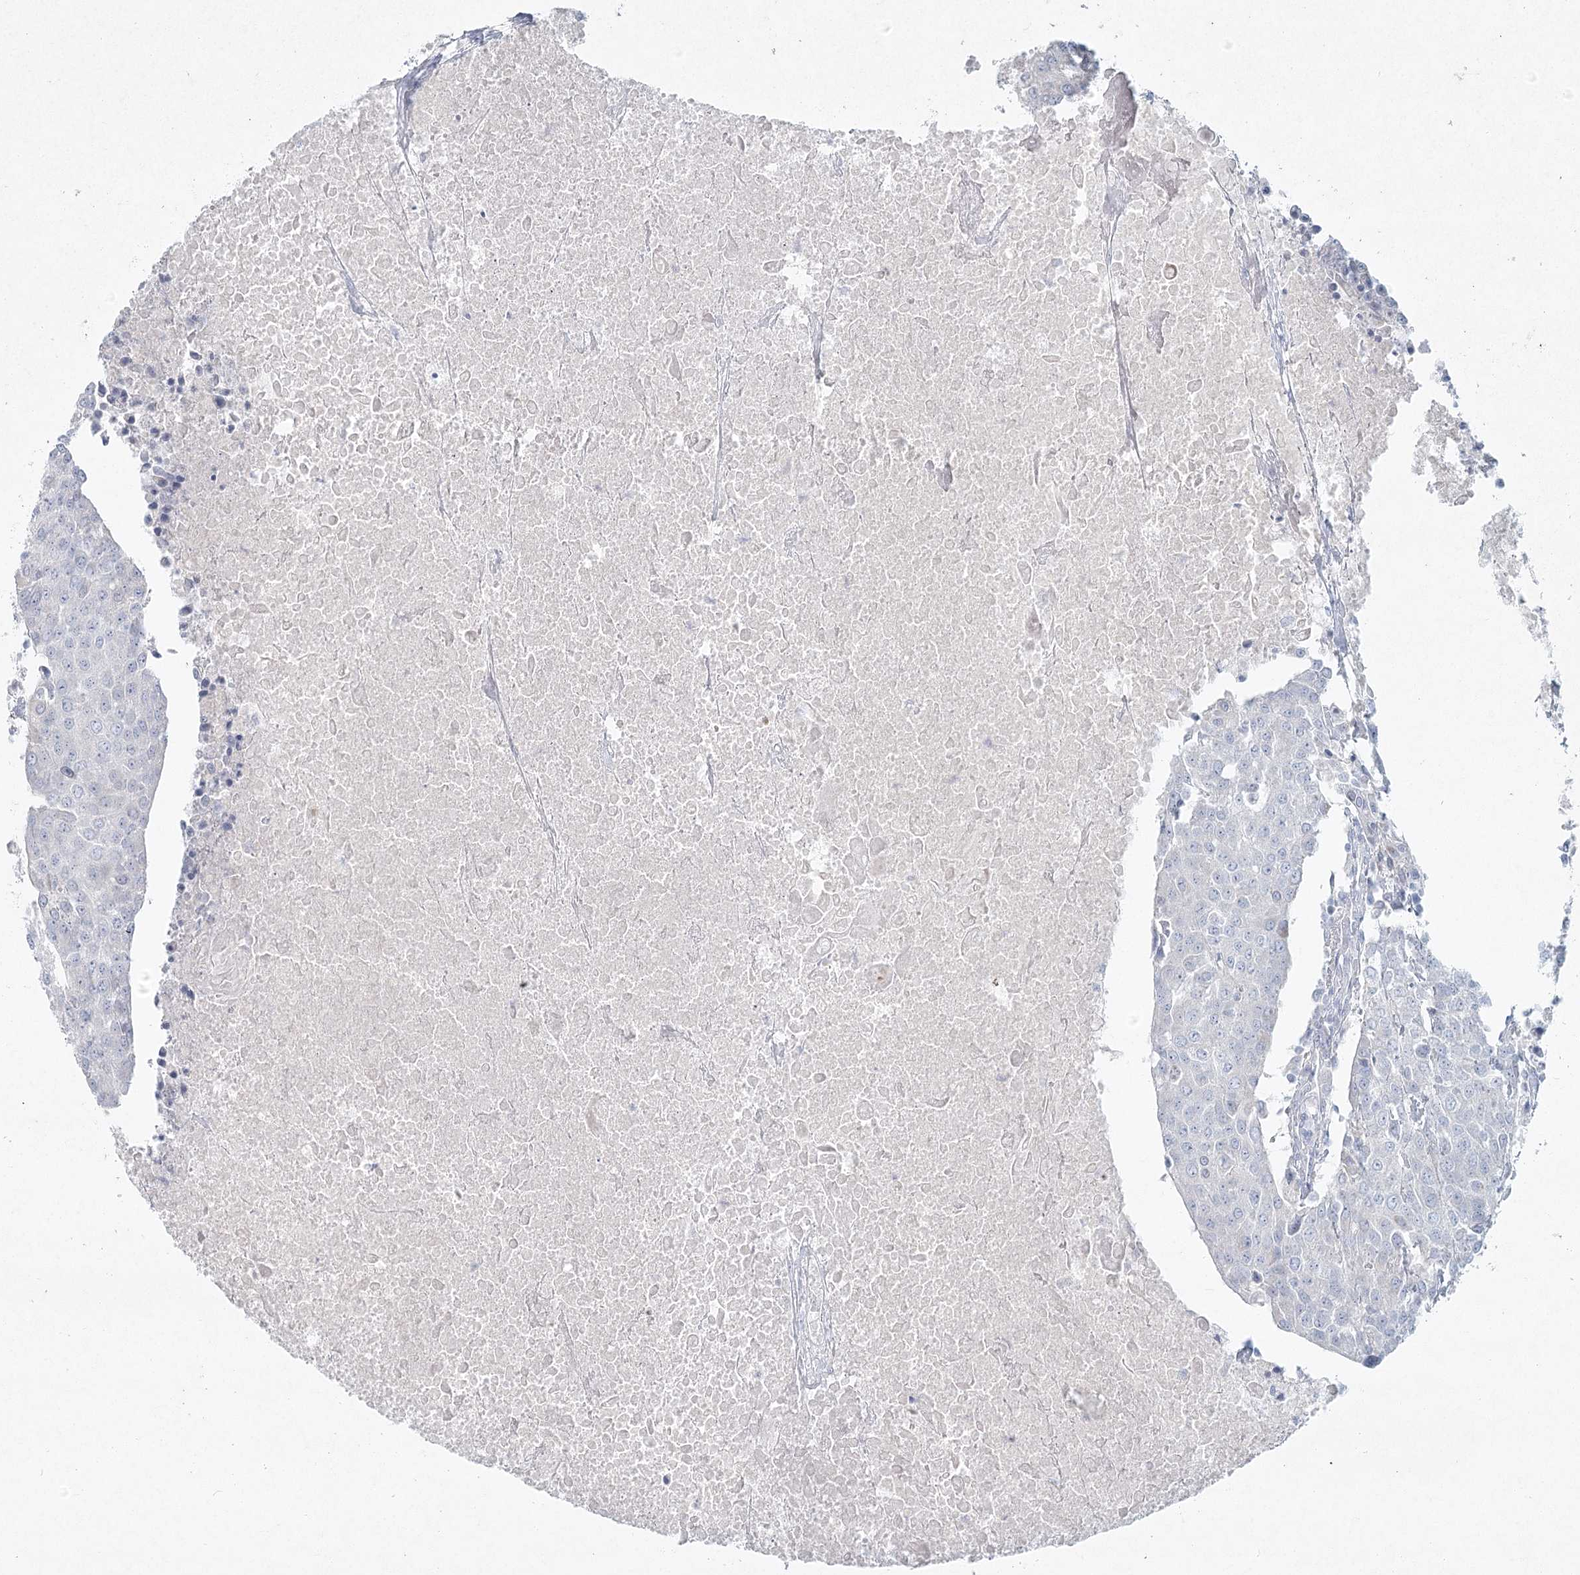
{"staining": {"intensity": "negative", "quantity": "none", "location": "none"}, "tissue": "urothelial cancer", "cell_type": "Tumor cells", "image_type": "cancer", "snomed": [{"axis": "morphology", "description": "Urothelial carcinoma, High grade"}, {"axis": "topography", "description": "Urinary bladder"}], "caption": "Protein analysis of urothelial carcinoma (high-grade) exhibits no significant expression in tumor cells.", "gene": "LRP2BP", "patient": {"sex": "female", "age": 85}}